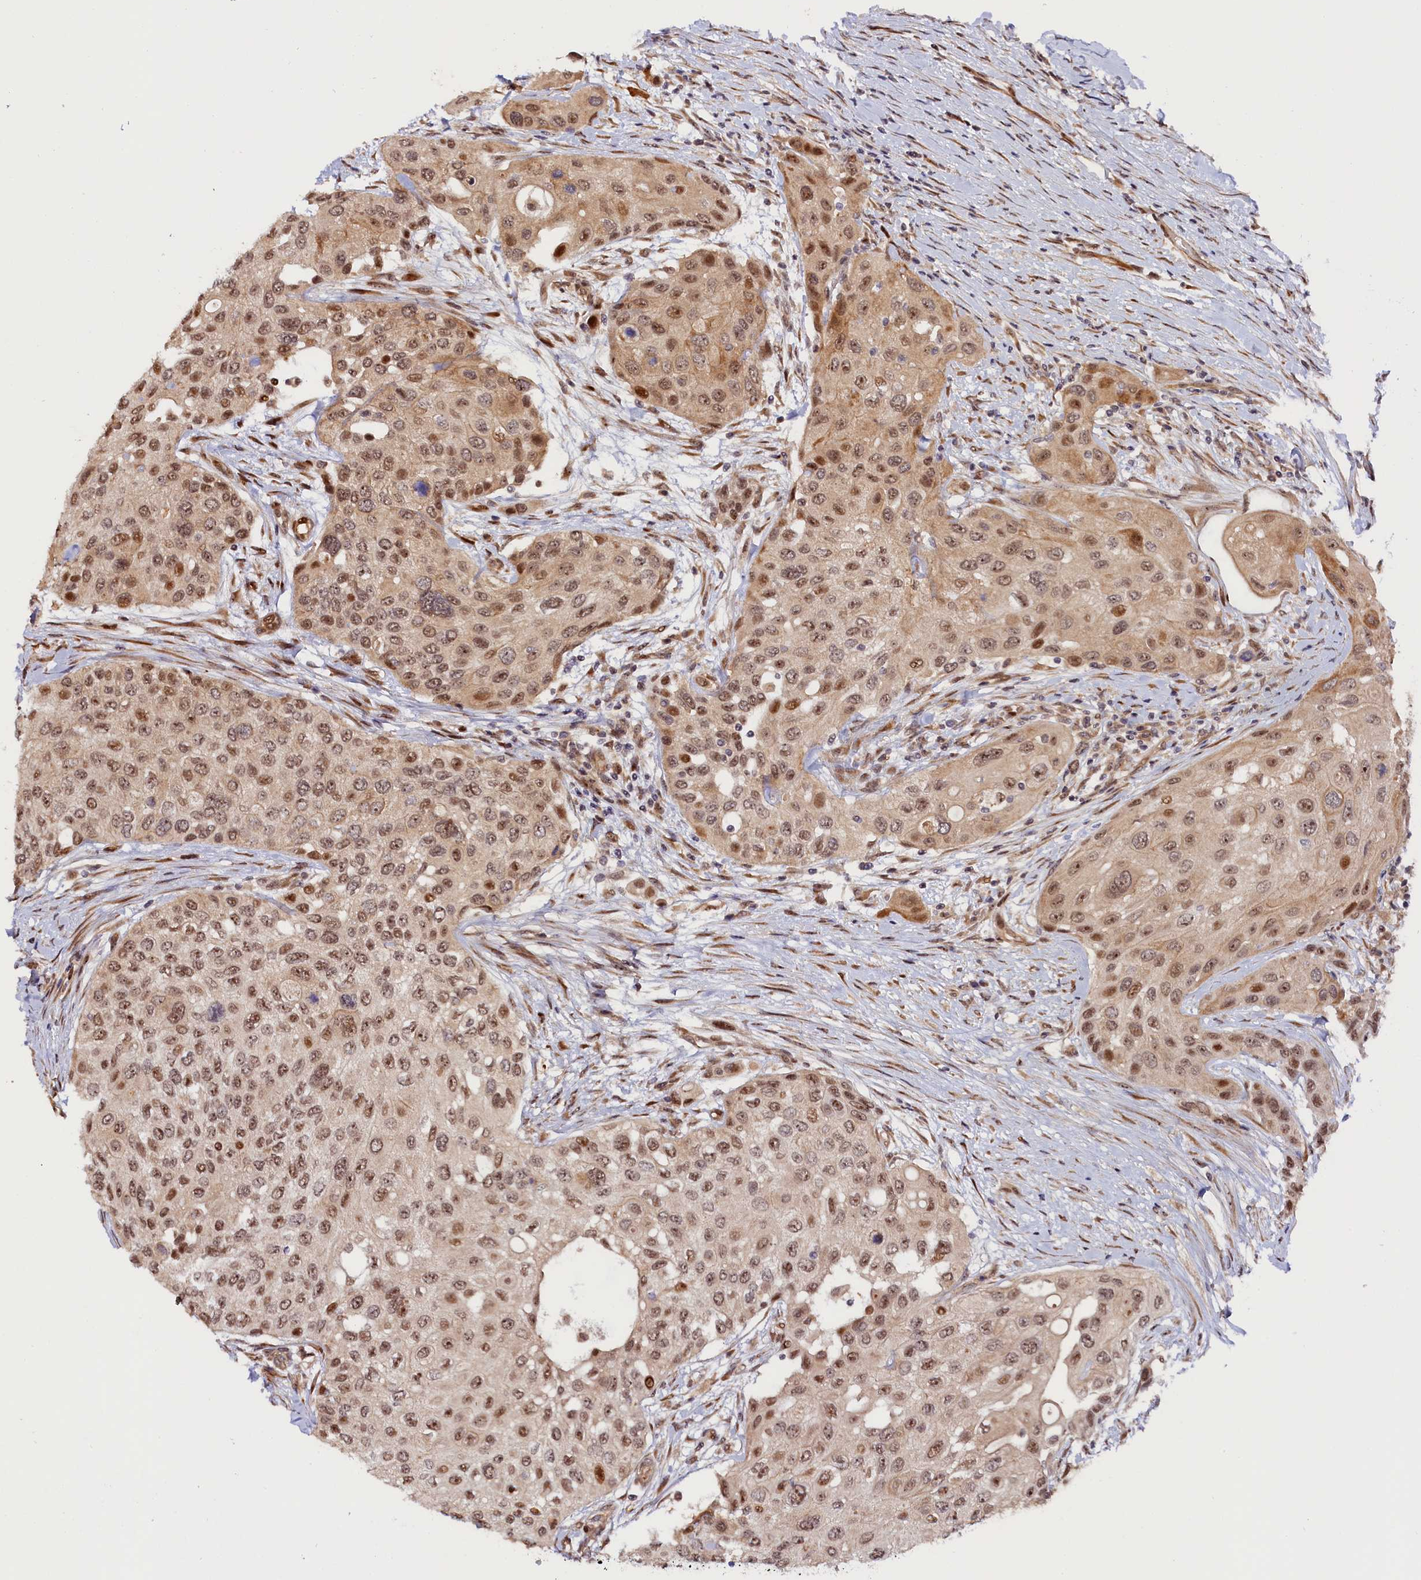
{"staining": {"intensity": "moderate", "quantity": ">75%", "location": "nuclear"}, "tissue": "urothelial cancer", "cell_type": "Tumor cells", "image_type": "cancer", "snomed": [{"axis": "morphology", "description": "Normal tissue, NOS"}, {"axis": "morphology", "description": "Urothelial carcinoma, High grade"}, {"axis": "topography", "description": "Vascular tissue"}, {"axis": "topography", "description": "Urinary bladder"}], "caption": "Protein expression analysis of human urothelial carcinoma (high-grade) reveals moderate nuclear positivity in approximately >75% of tumor cells. (IHC, brightfield microscopy, high magnification).", "gene": "ANKRD24", "patient": {"sex": "female", "age": 56}}